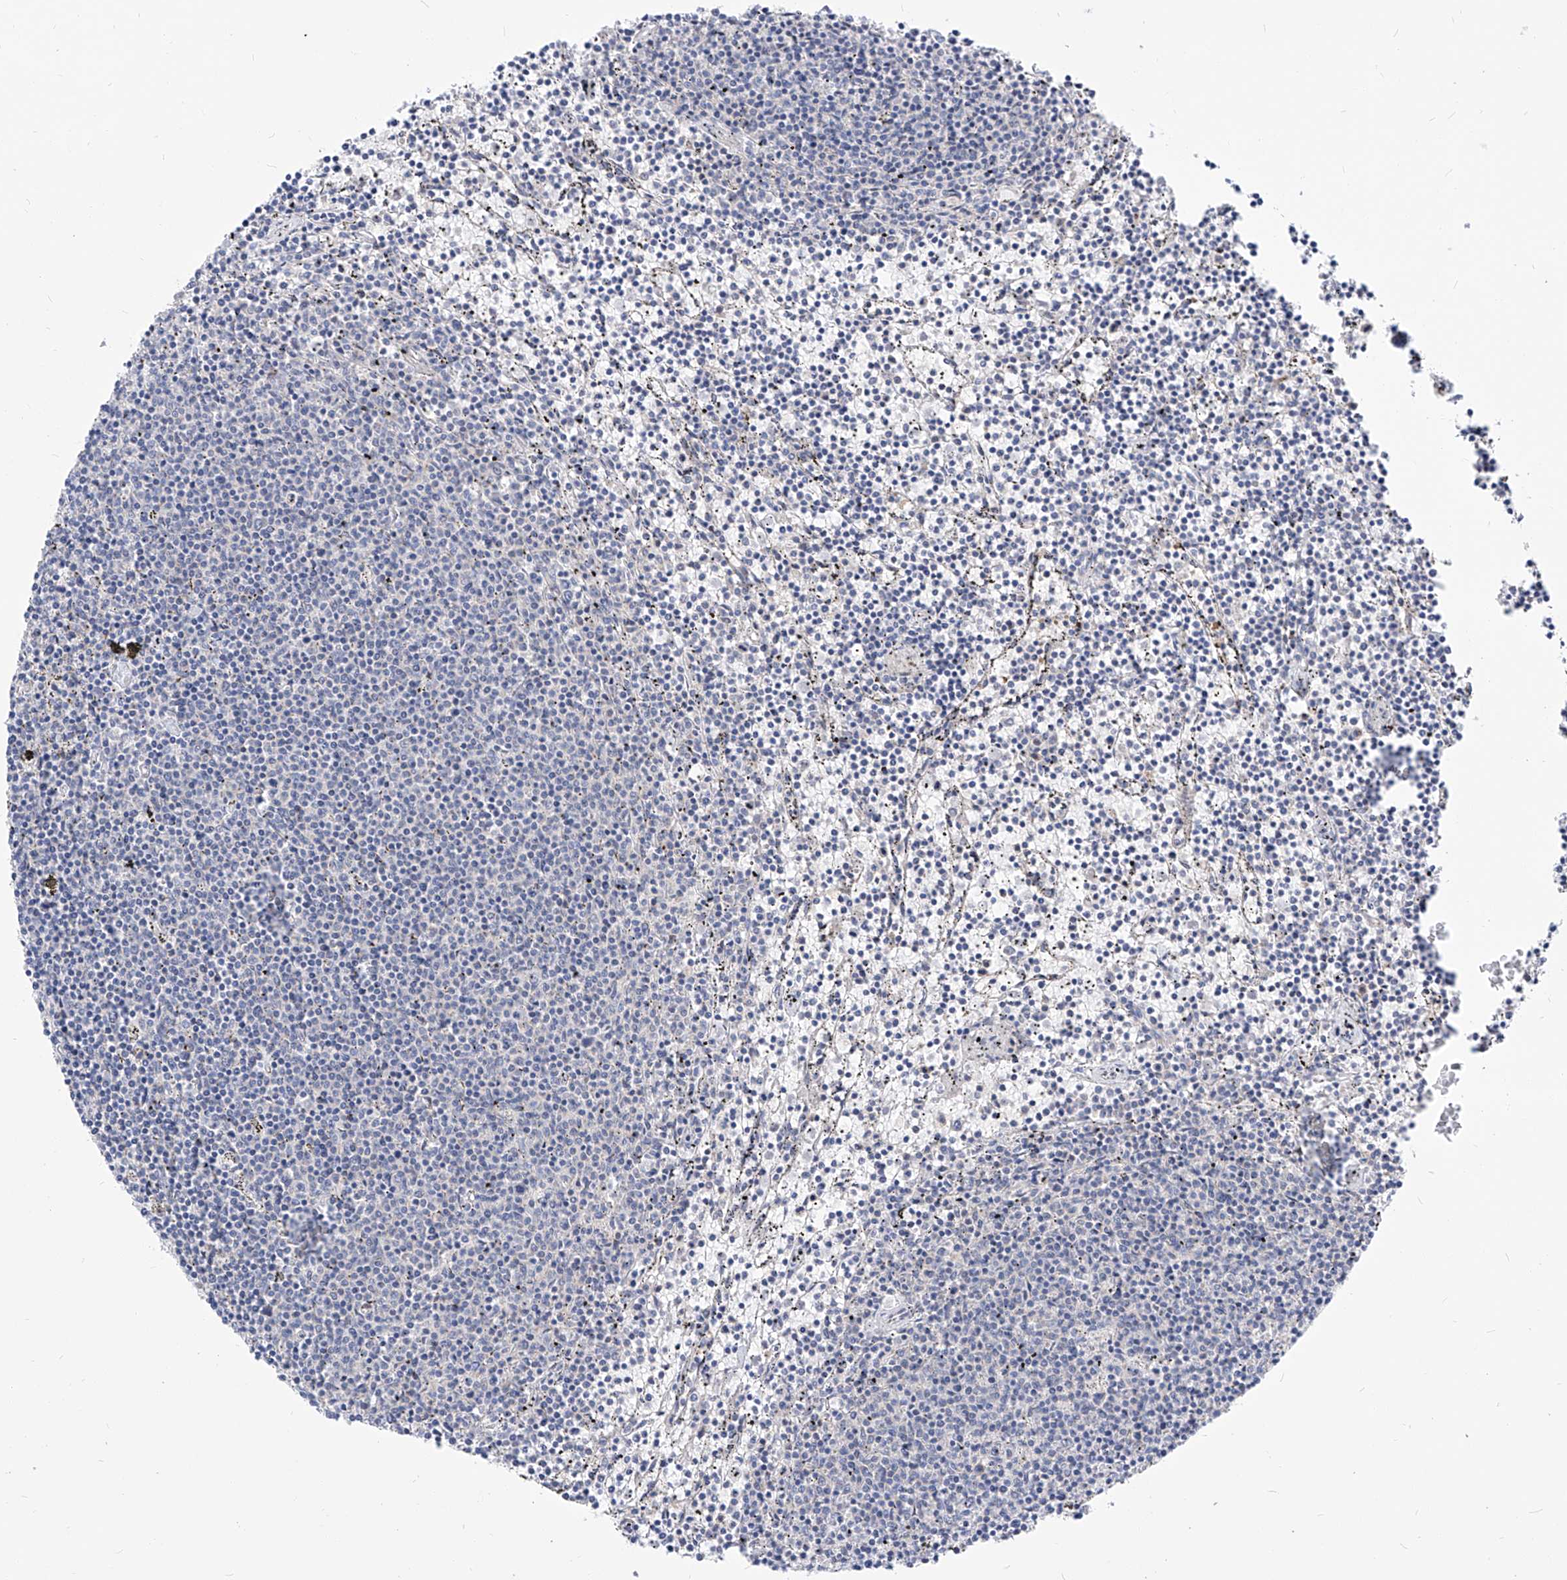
{"staining": {"intensity": "negative", "quantity": "none", "location": "none"}, "tissue": "lymphoma", "cell_type": "Tumor cells", "image_type": "cancer", "snomed": [{"axis": "morphology", "description": "Malignant lymphoma, non-Hodgkin's type, Low grade"}, {"axis": "topography", "description": "Spleen"}], "caption": "Photomicrograph shows no protein positivity in tumor cells of low-grade malignant lymphoma, non-Hodgkin's type tissue.", "gene": "UFL1", "patient": {"sex": "female", "age": 50}}